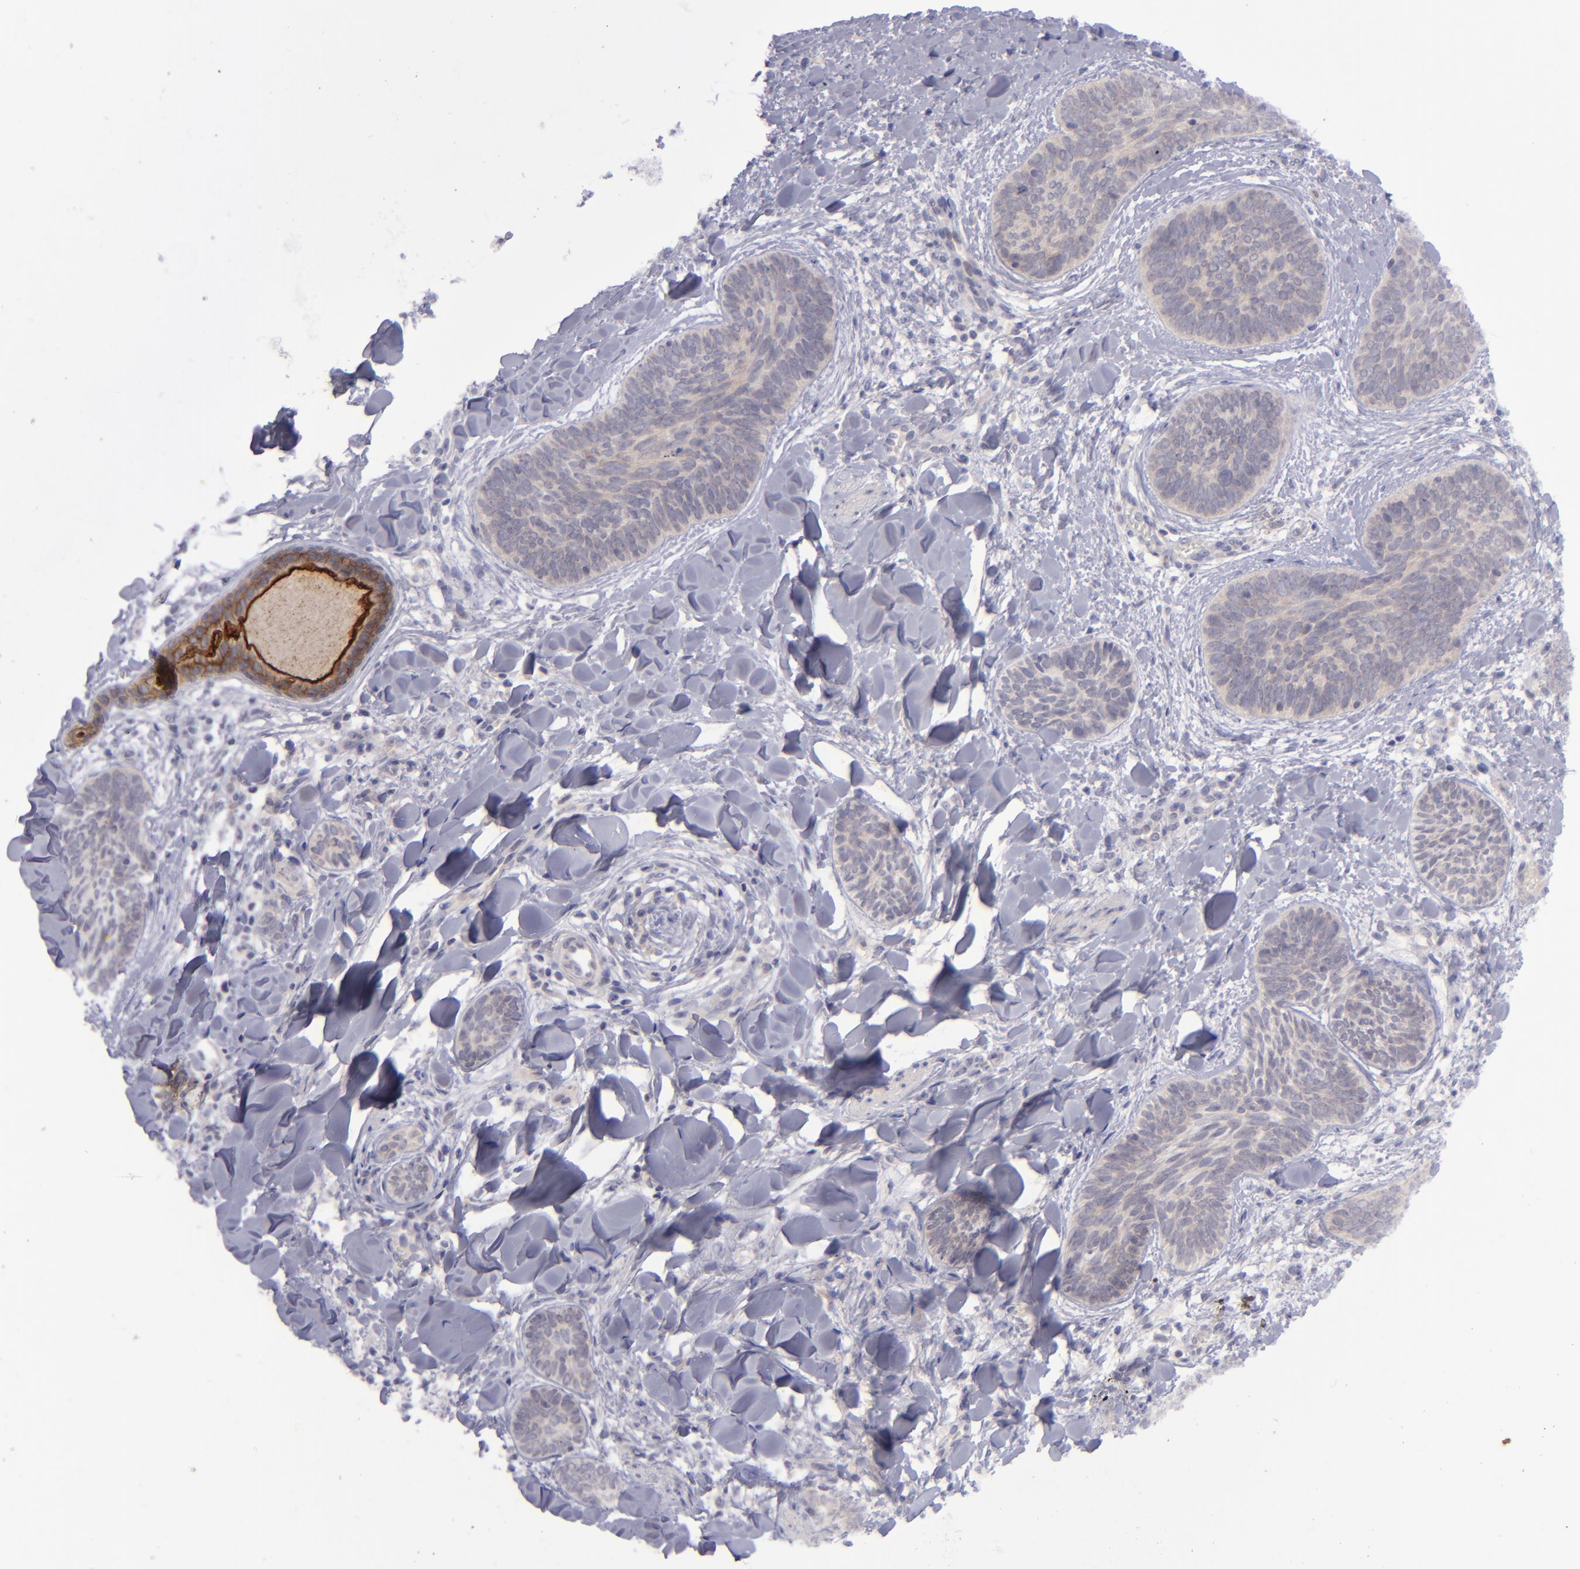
{"staining": {"intensity": "weak", "quantity": "<25%", "location": "cytoplasmic/membranous"}, "tissue": "skin cancer", "cell_type": "Tumor cells", "image_type": "cancer", "snomed": [{"axis": "morphology", "description": "Basal cell carcinoma"}, {"axis": "topography", "description": "Skin"}], "caption": "An immunohistochemistry (IHC) micrograph of basal cell carcinoma (skin) is shown. There is no staining in tumor cells of basal cell carcinoma (skin). (Brightfield microscopy of DAB (3,3'-diaminobenzidine) immunohistochemistry (IHC) at high magnification).", "gene": "EVPL", "patient": {"sex": "female", "age": 81}}